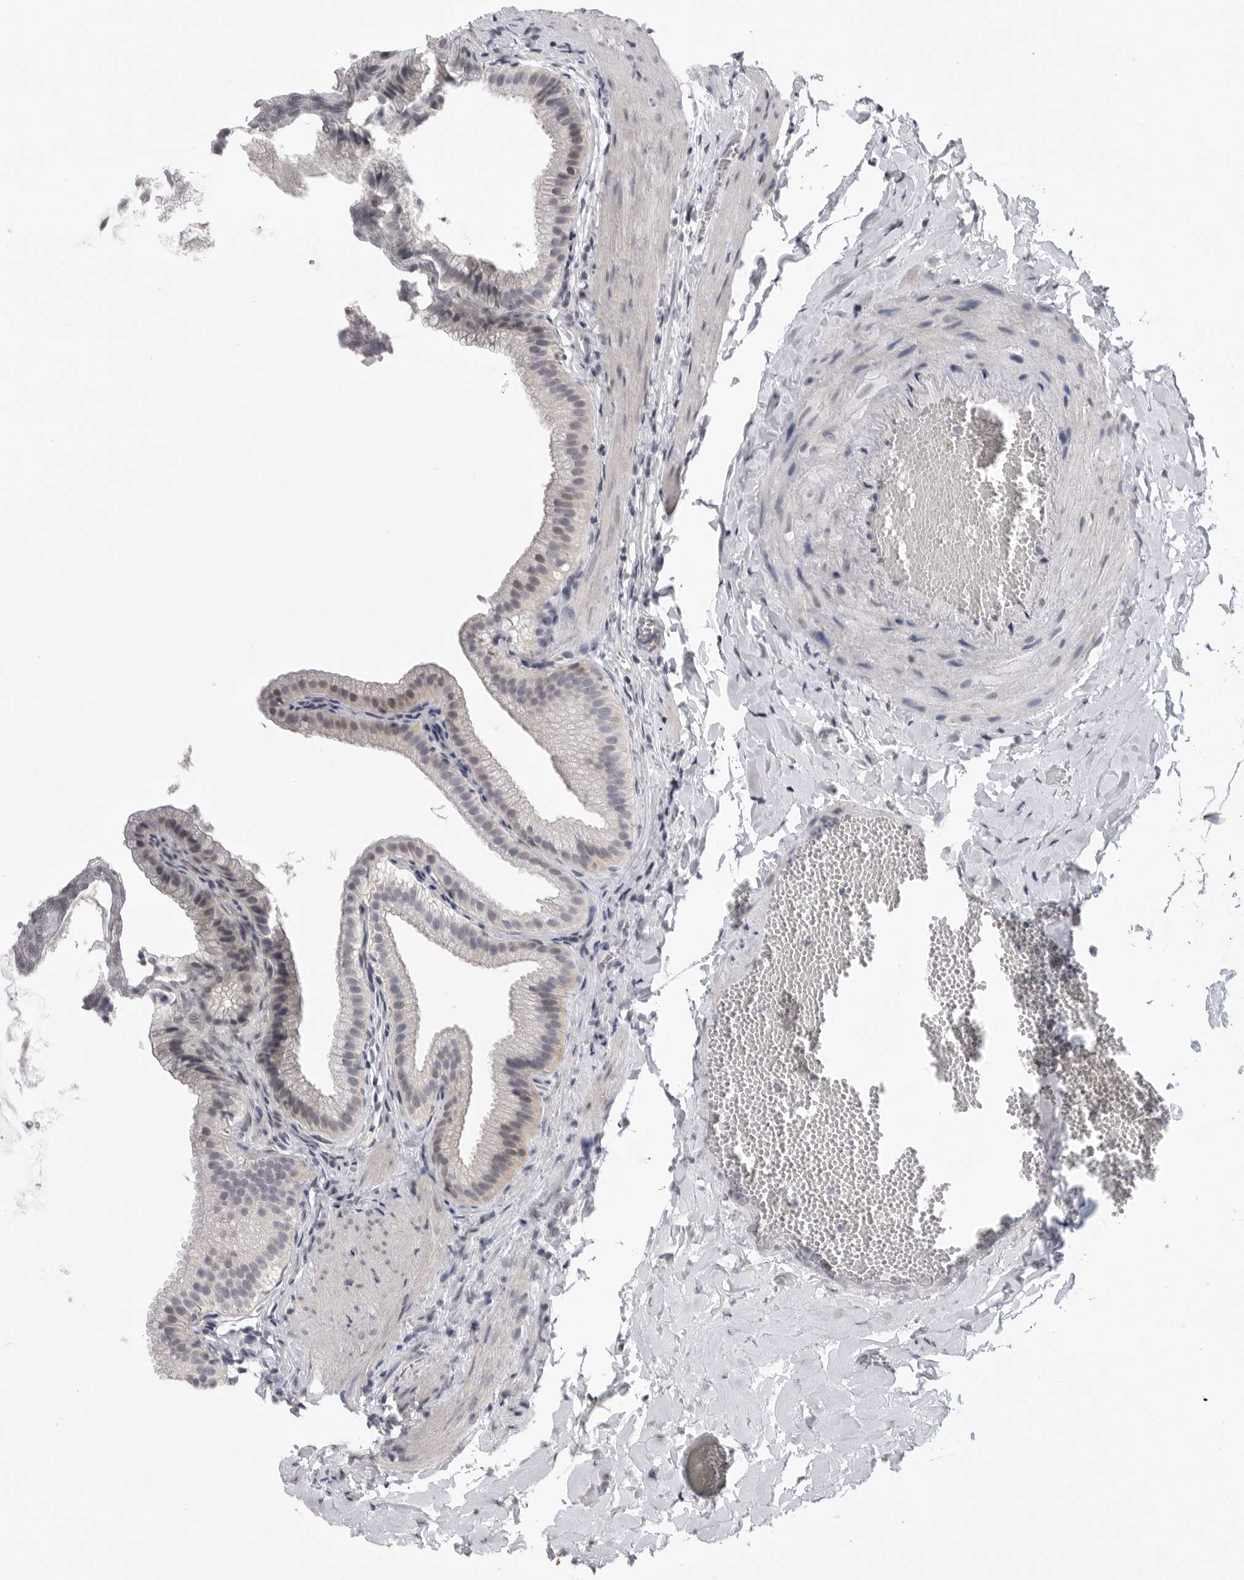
{"staining": {"intensity": "weak", "quantity": "<25%", "location": "cytoplasmic/membranous,nuclear"}, "tissue": "gallbladder", "cell_type": "Glandular cells", "image_type": "normal", "snomed": [{"axis": "morphology", "description": "Normal tissue, NOS"}, {"axis": "topography", "description": "Gallbladder"}], "caption": "Immunohistochemical staining of benign human gallbladder demonstrates no significant positivity in glandular cells. The staining is performed using DAB brown chromogen with nuclei counter-stained in using hematoxylin.", "gene": "FBXO43", "patient": {"sex": "male", "age": 38}}